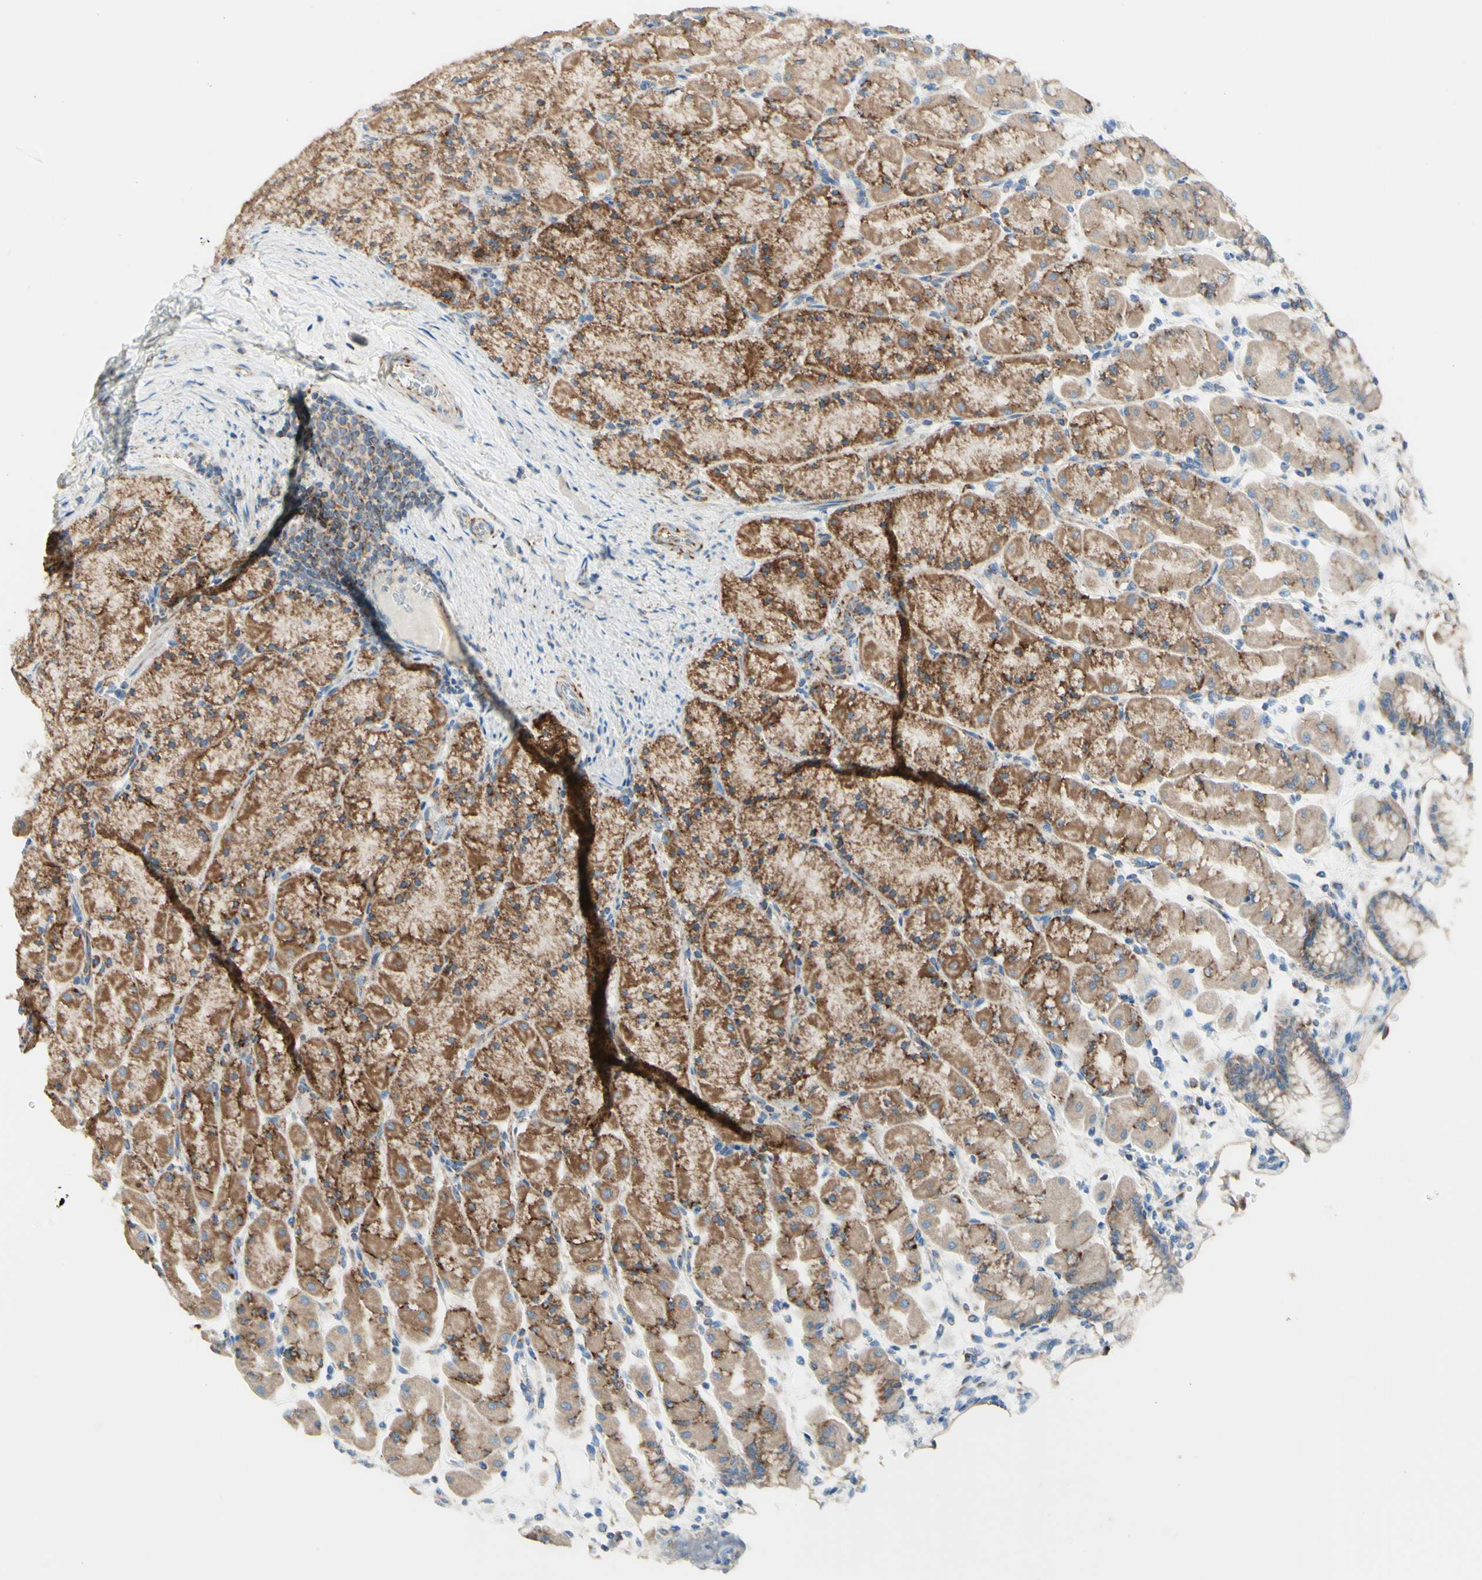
{"staining": {"intensity": "moderate", "quantity": ">75%", "location": "cytoplasmic/membranous"}, "tissue": "stomach", "cell_type": "Glandular cells", "image_type": "normal", "snomed": [{"axis": "morphology", "description": "Normal tissue, NOS"}, {"axis": "topography", "description": "Stomach, upper"}], "caption": "An image of human stomach stained for a protein displays moderate cytoplasmic/membranous brown staining in glandular cells.", "gene": "ARMC10", "patient": {"sex": "female", "age": 56}}